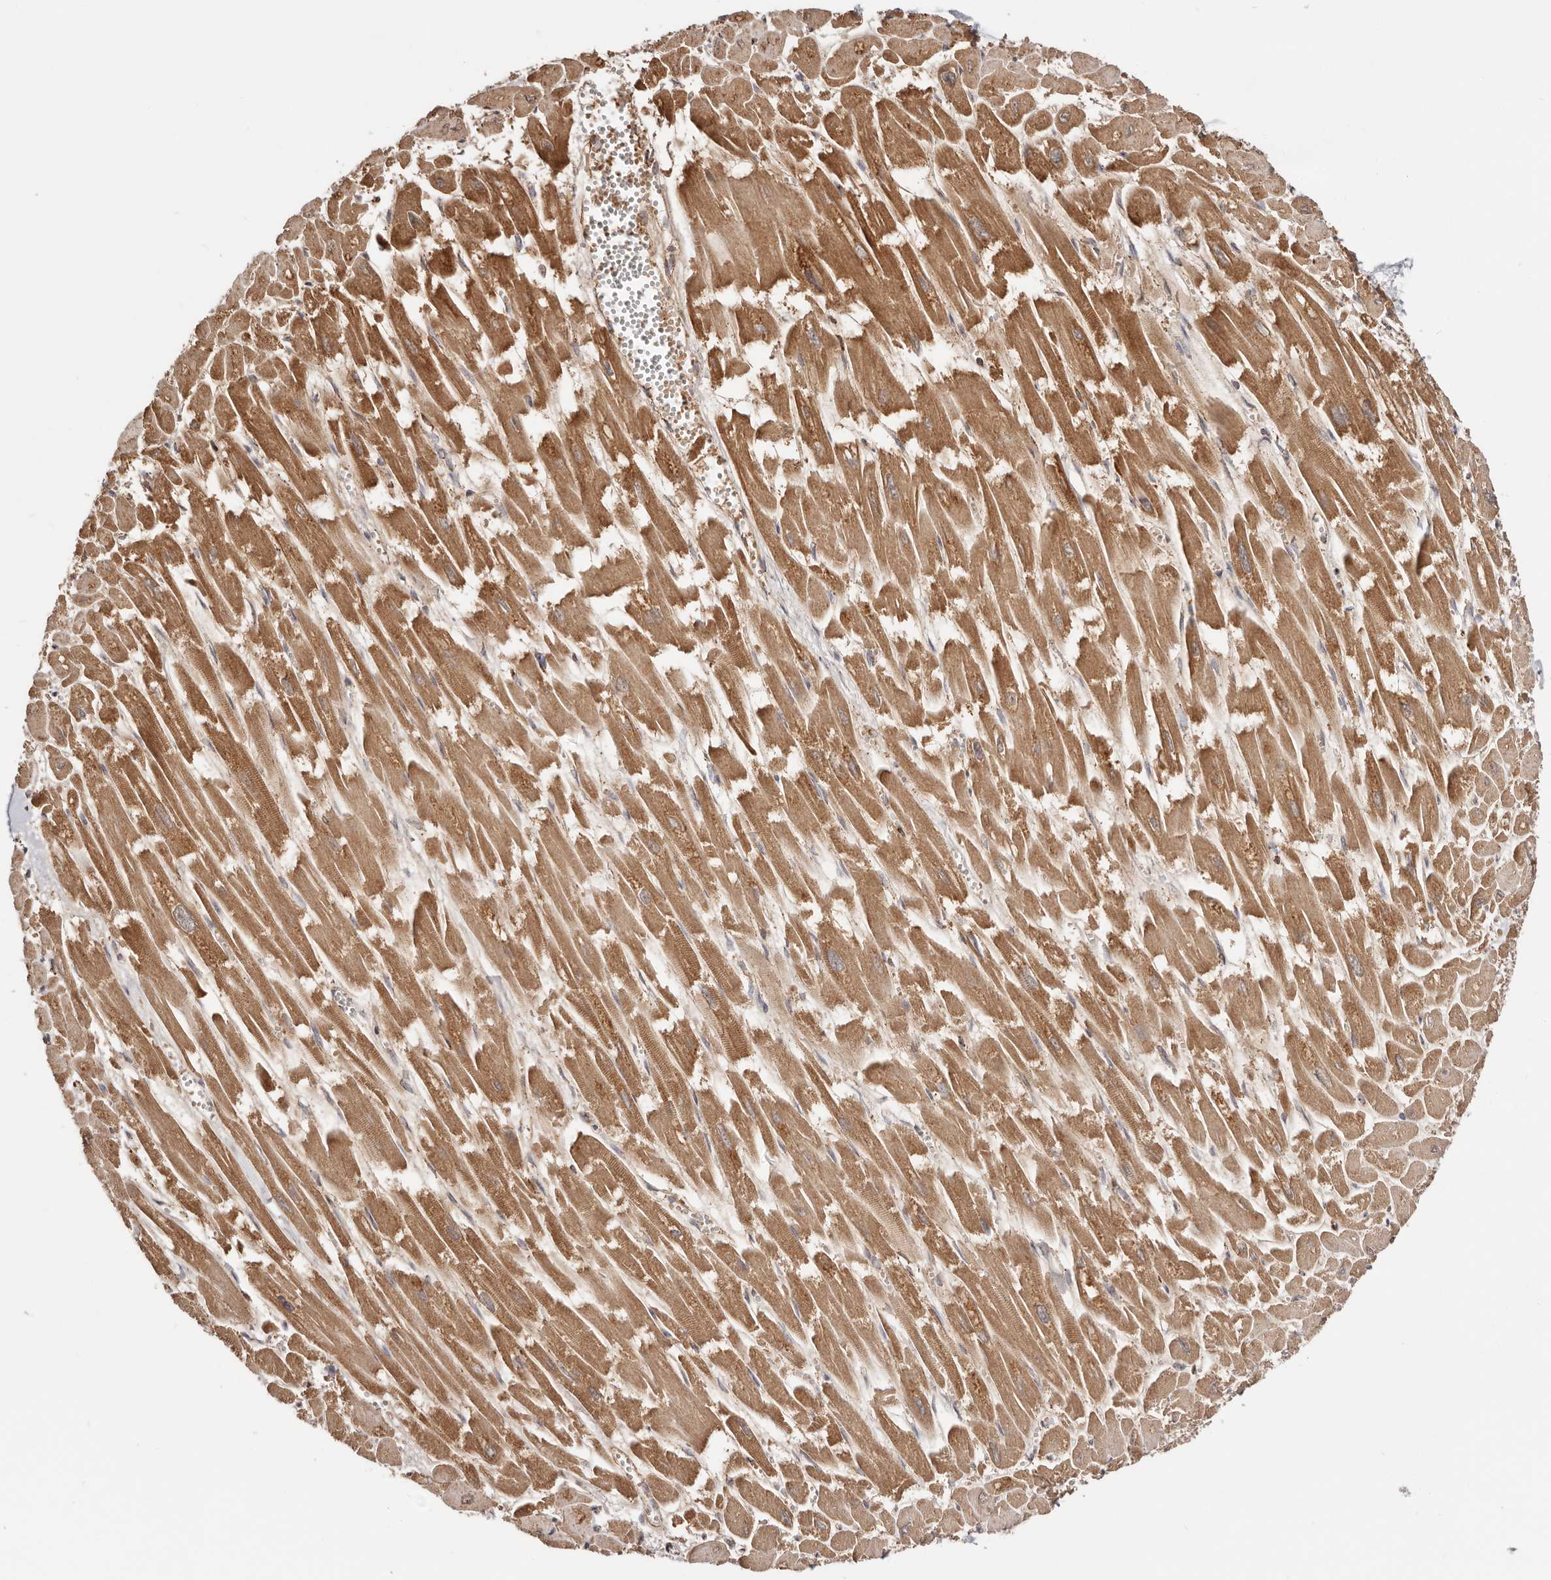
{"staining": {"intensity": "moderate", "quantity": ">75%", "location": "cytoplasmic/membranous"}, "tissue": "heart muscle", "cell_type": "Cardiomyocytes", "image_type": "normal", "snomed": [{"axis": "morphology", "description": "Normal tissue, NOS"}, {"axis": "topography", "description": "Heart"}], "caption": "Immunohistochemistry of benign human heart muscle exhibits medium levels of moderate cytoplasmic/membranous staining in about >75% of cardiomyocytes. The protein of interest is stained brown, and the nuclei are stained in blue (DAB (3,3'-diaminobenzidine) IHC with brightfield microscopy, high magnification).", "gene": "PRKACB", "patient": {"sex": "male", "age": 54}}